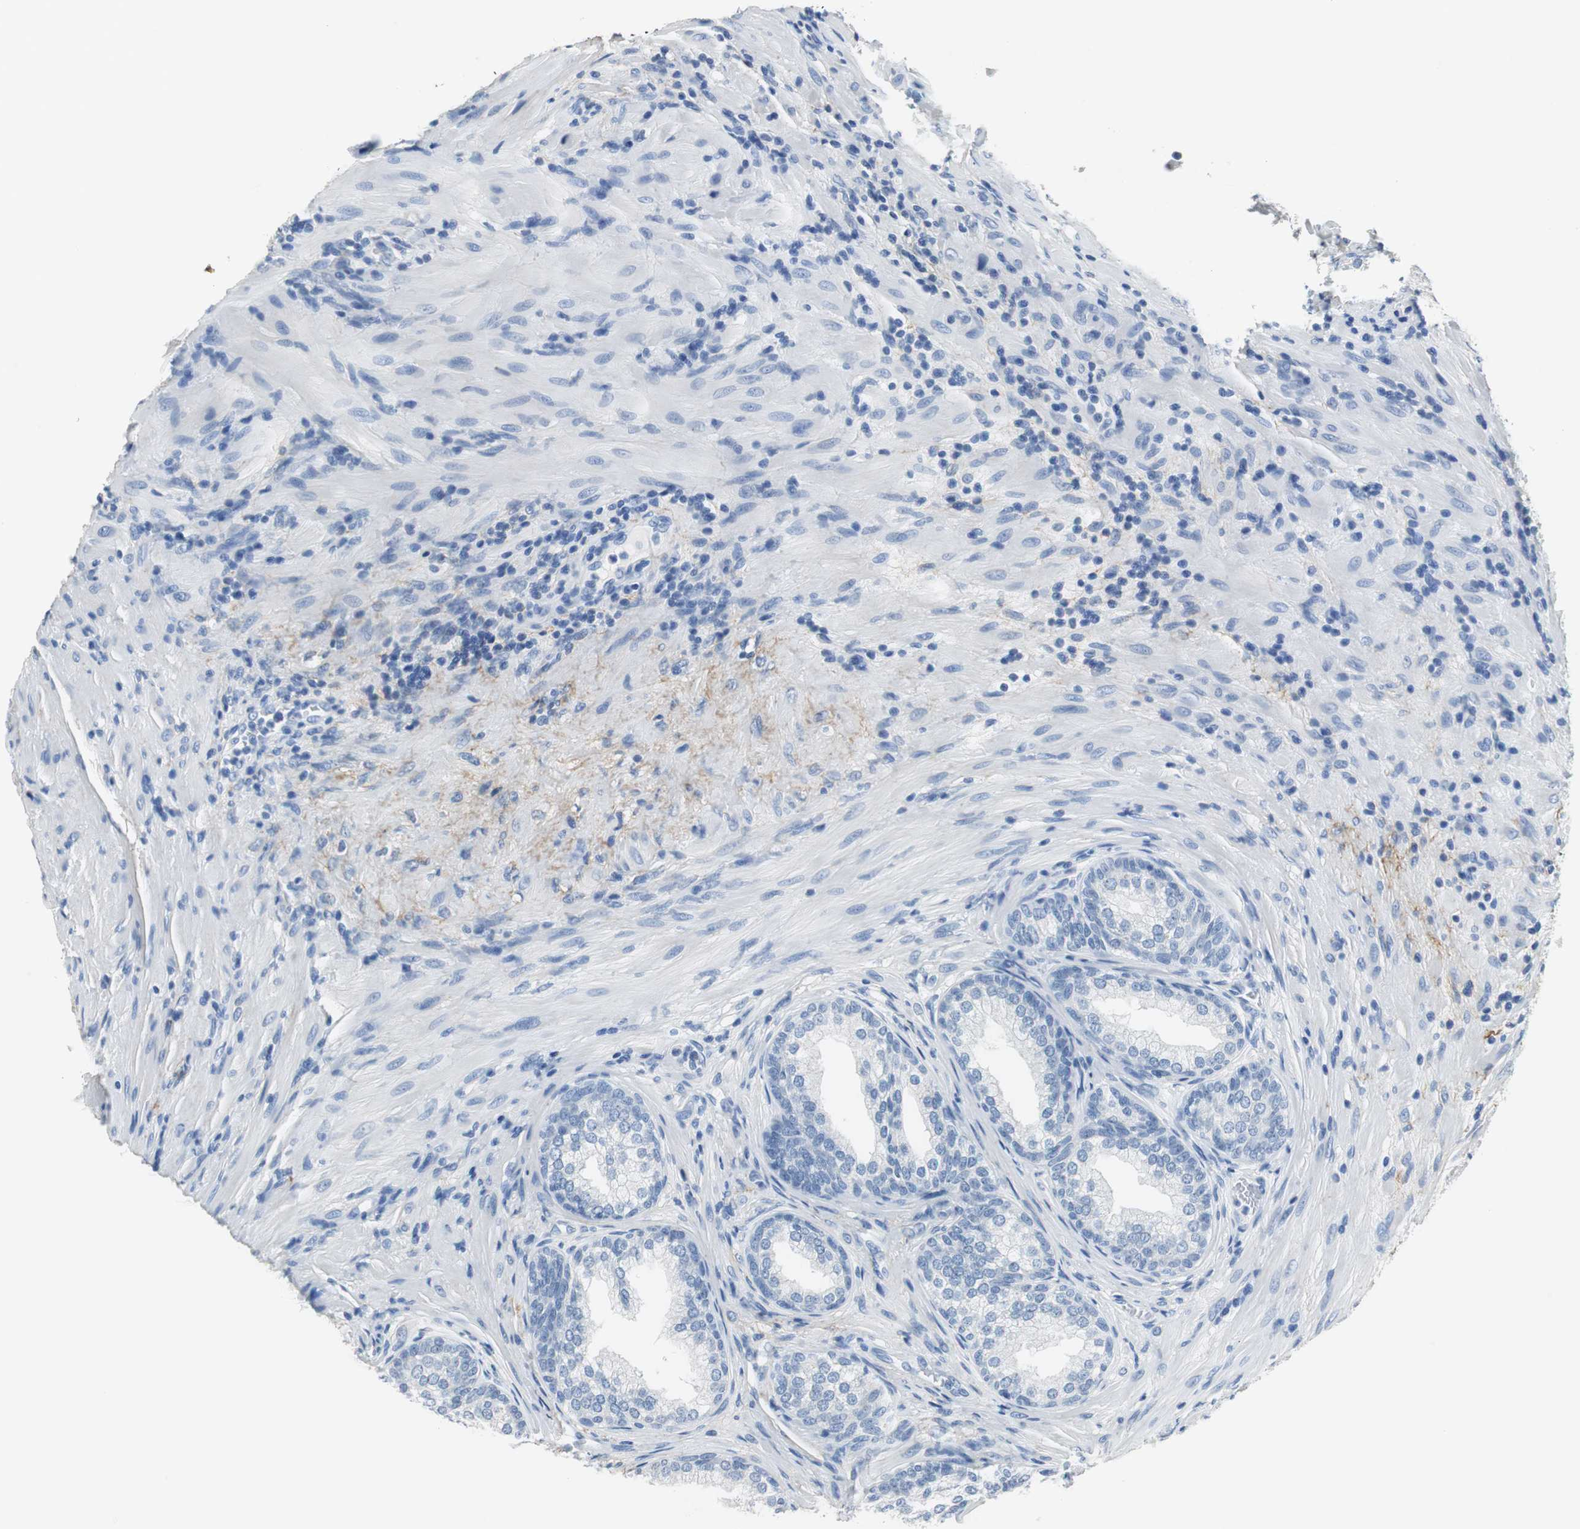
{"staining": {"intensity": "negative", "quantity": "none", "location": "none"}, "tissue": "prostate", "cell_type": "Glandular cells", "image_type": "normal", "snomed": [{"axis": "morphology", "description": "Normal tissue, NOS"}, {"axis": "topography", "description": "Prostate"}], "caption": "DAB immunohistochemical staining of benign prostate displays no significant positivity in glandular cells.", "gene": "MUC7", "patient": {"sex": "male", "age": 76}}